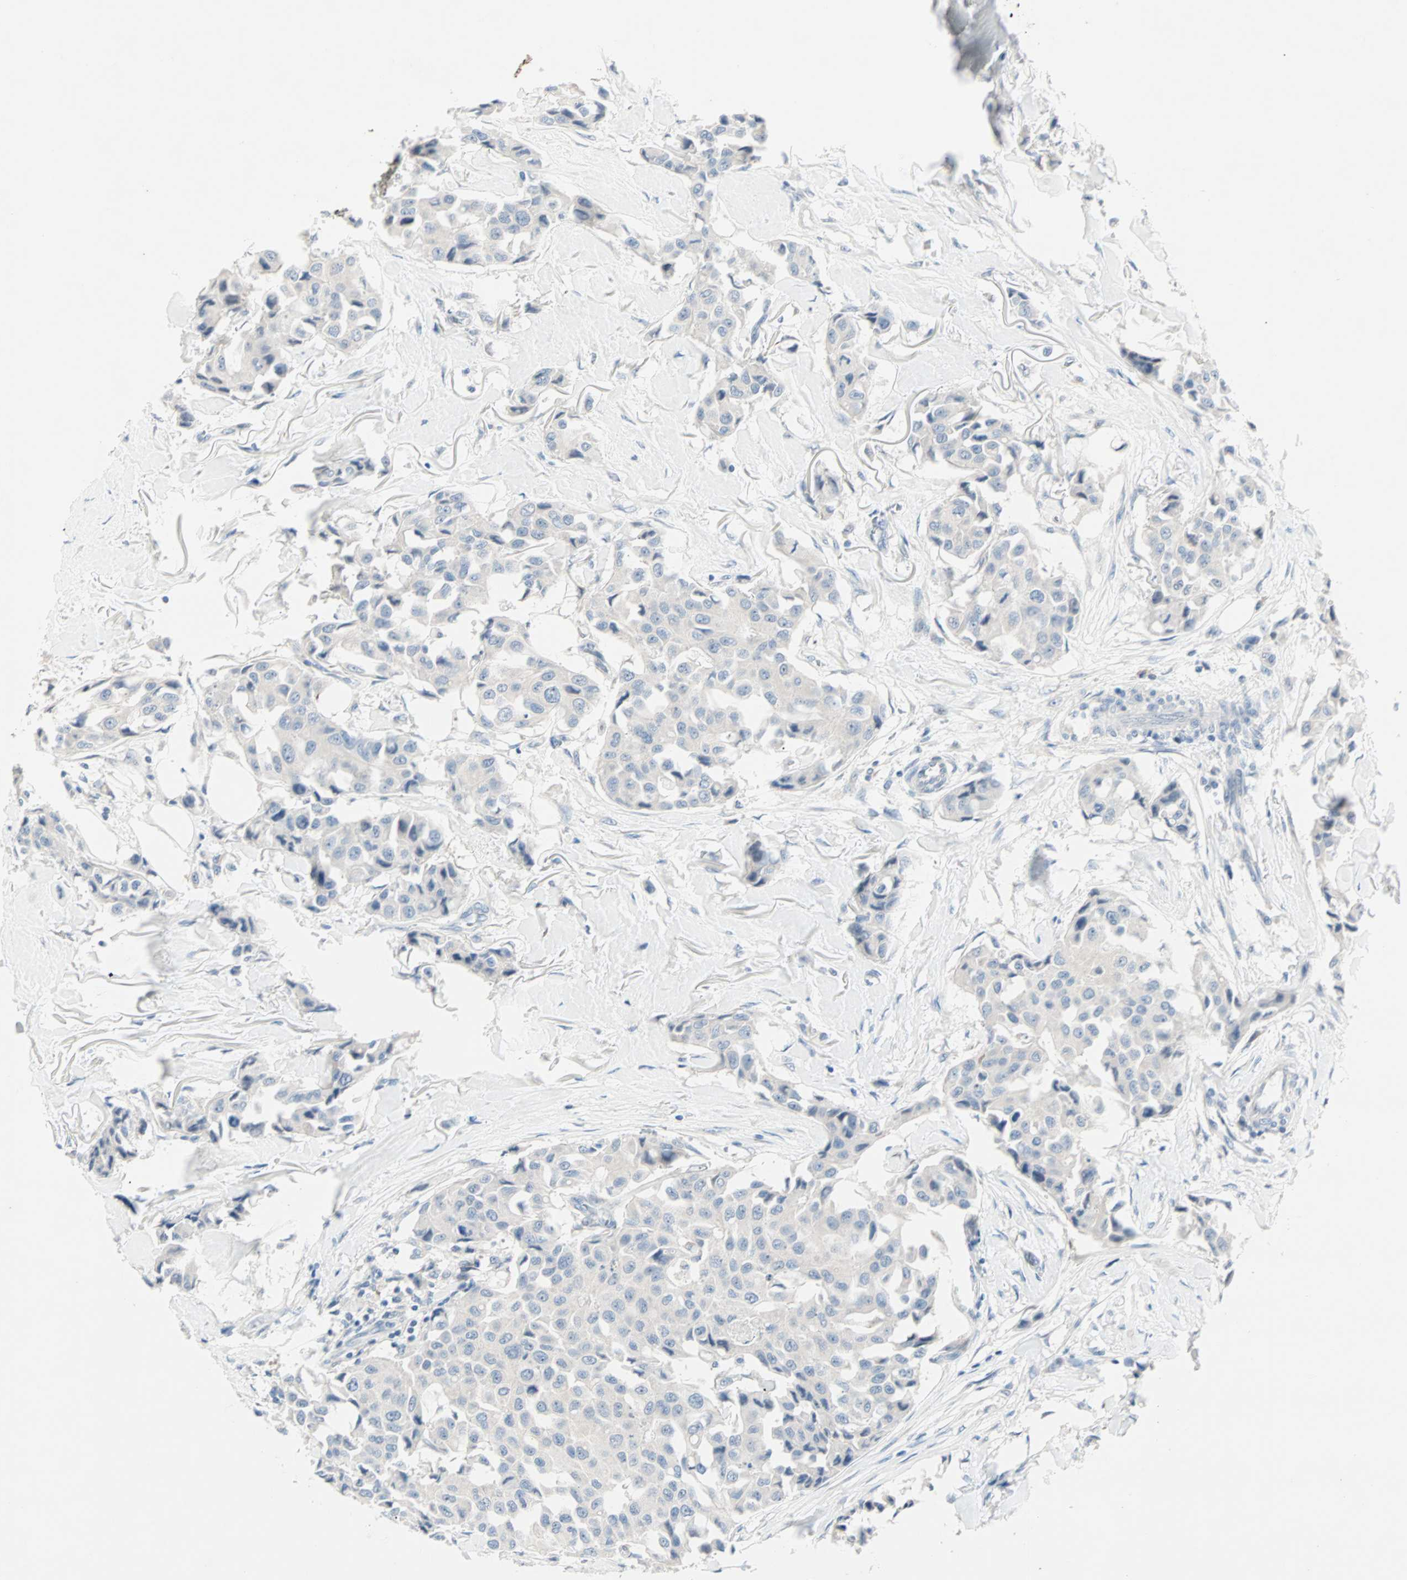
{"staining": {"intensity": "negative", "quantity": "none", "location": "none"}, "tissue": "breast cancer", "cell_type": "Tumor cells", "image_type": "cancer", "snomed": [{"axis": "morphology", "description": "Duct carcinoma"}, {"axis": "topography", "description": "Breast"}], "caption": "Immunohistochemistry photomicrograph of human breast cancer (intraductal carcinoma) stained for a protein (brown), which exhibits no expression in tumor cells.", "gene": "NEFH", "patient": {"sex": "female", "age": 80}}